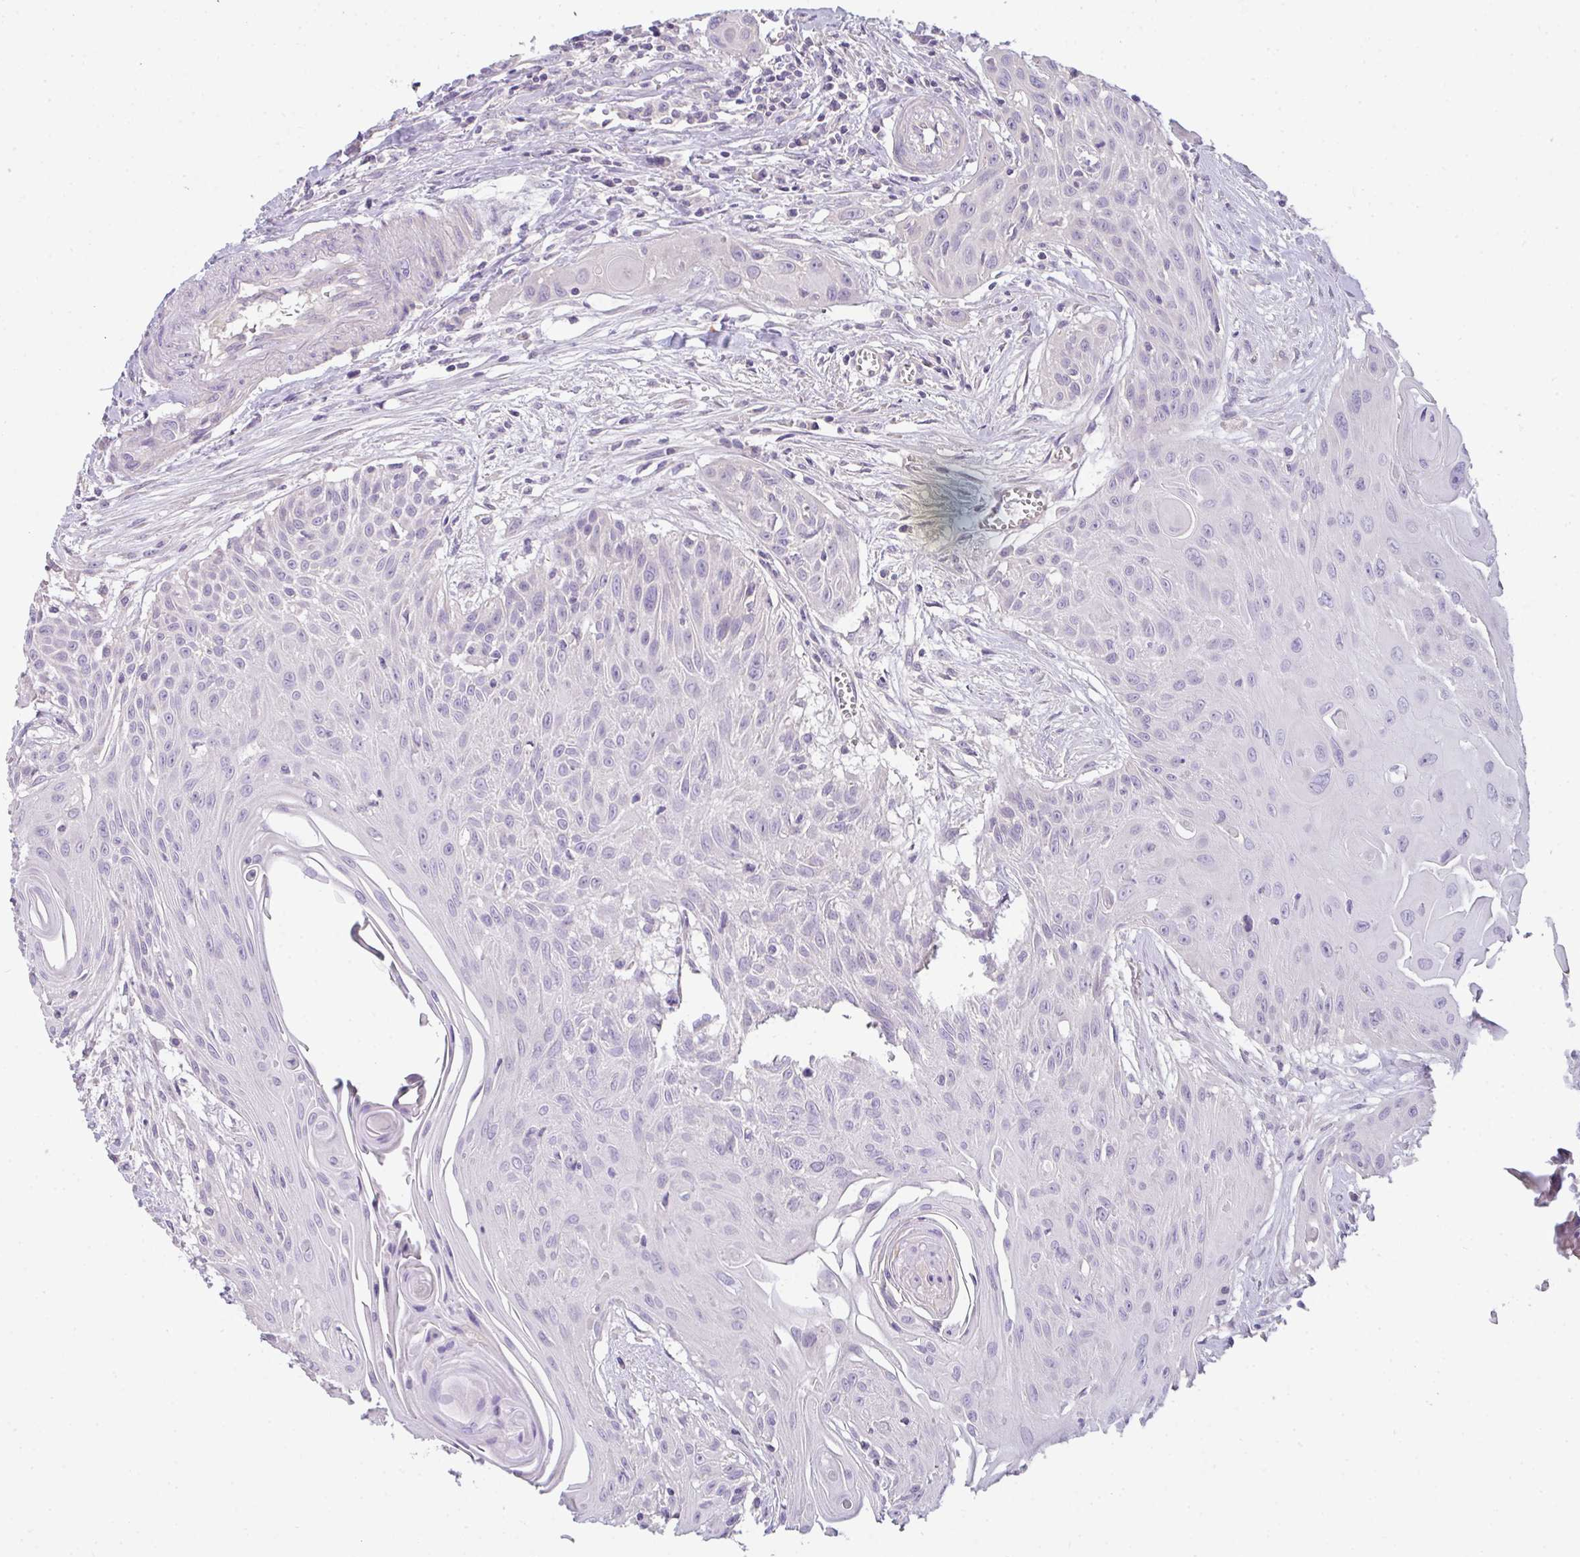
{"staining": {"intensity": "negative", "quantity": "none", "location": "none"}, "tissue": "head and neck cancer", "cell_type": "Tumor cells", "image_type": "cancer", "snomed": [{"axis": "morphology", "description": "Squamous cell carcinoma, NOS"}, {"axis": "topography", "description": "Lymph node"}, {"axis": "topography", "description": "Salivary gland"}, {"axis": "topography", "description": "Head-Neck"}], "caption": "A micrograph of head and neck cancer stained for a protein exhibits no brown staining in tumor cells.", "gene": "FILIP1", "patient": {"sex": "female", "age": 74}}